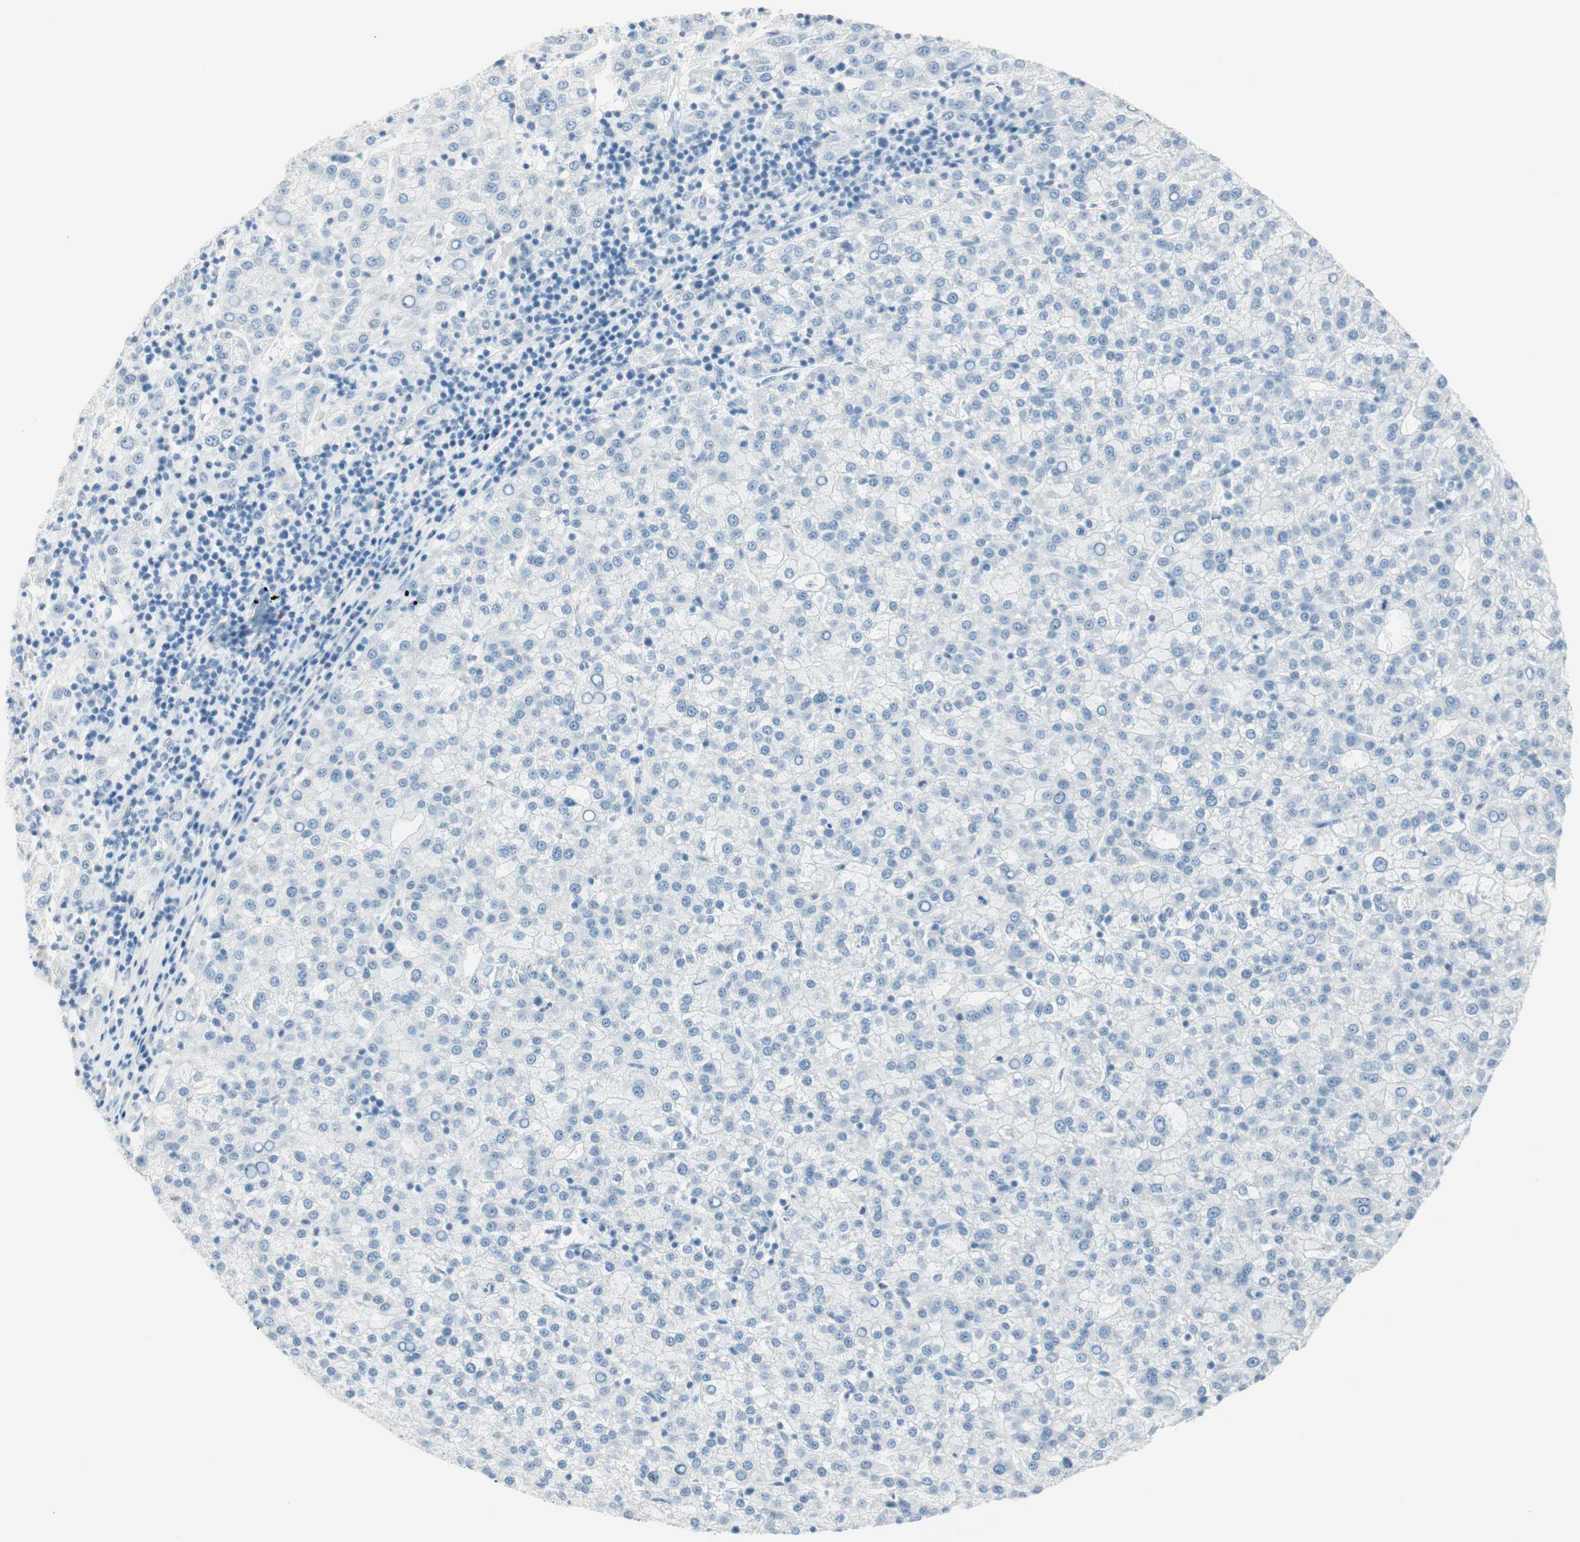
{"staining": {"intensity": "negative", "quantity": "none", "location": "none"}, "tissue": "liver cancer", "cell_type": "Tumor cells", "image_type": "cancer", "snomed": [{"axis": "morphology", "description": "Carcinoma, Hepatocellular, NOS"}, {"axis": "topography", "description": "Liver"}], "caption": "This is an immunohistochemistry (IHC) micrograph of liver hepatocellular carcinoma. There is no expression in tumor cells.", "gene": "MLLT10", "patient": {"sex": "female", "age": 58}}